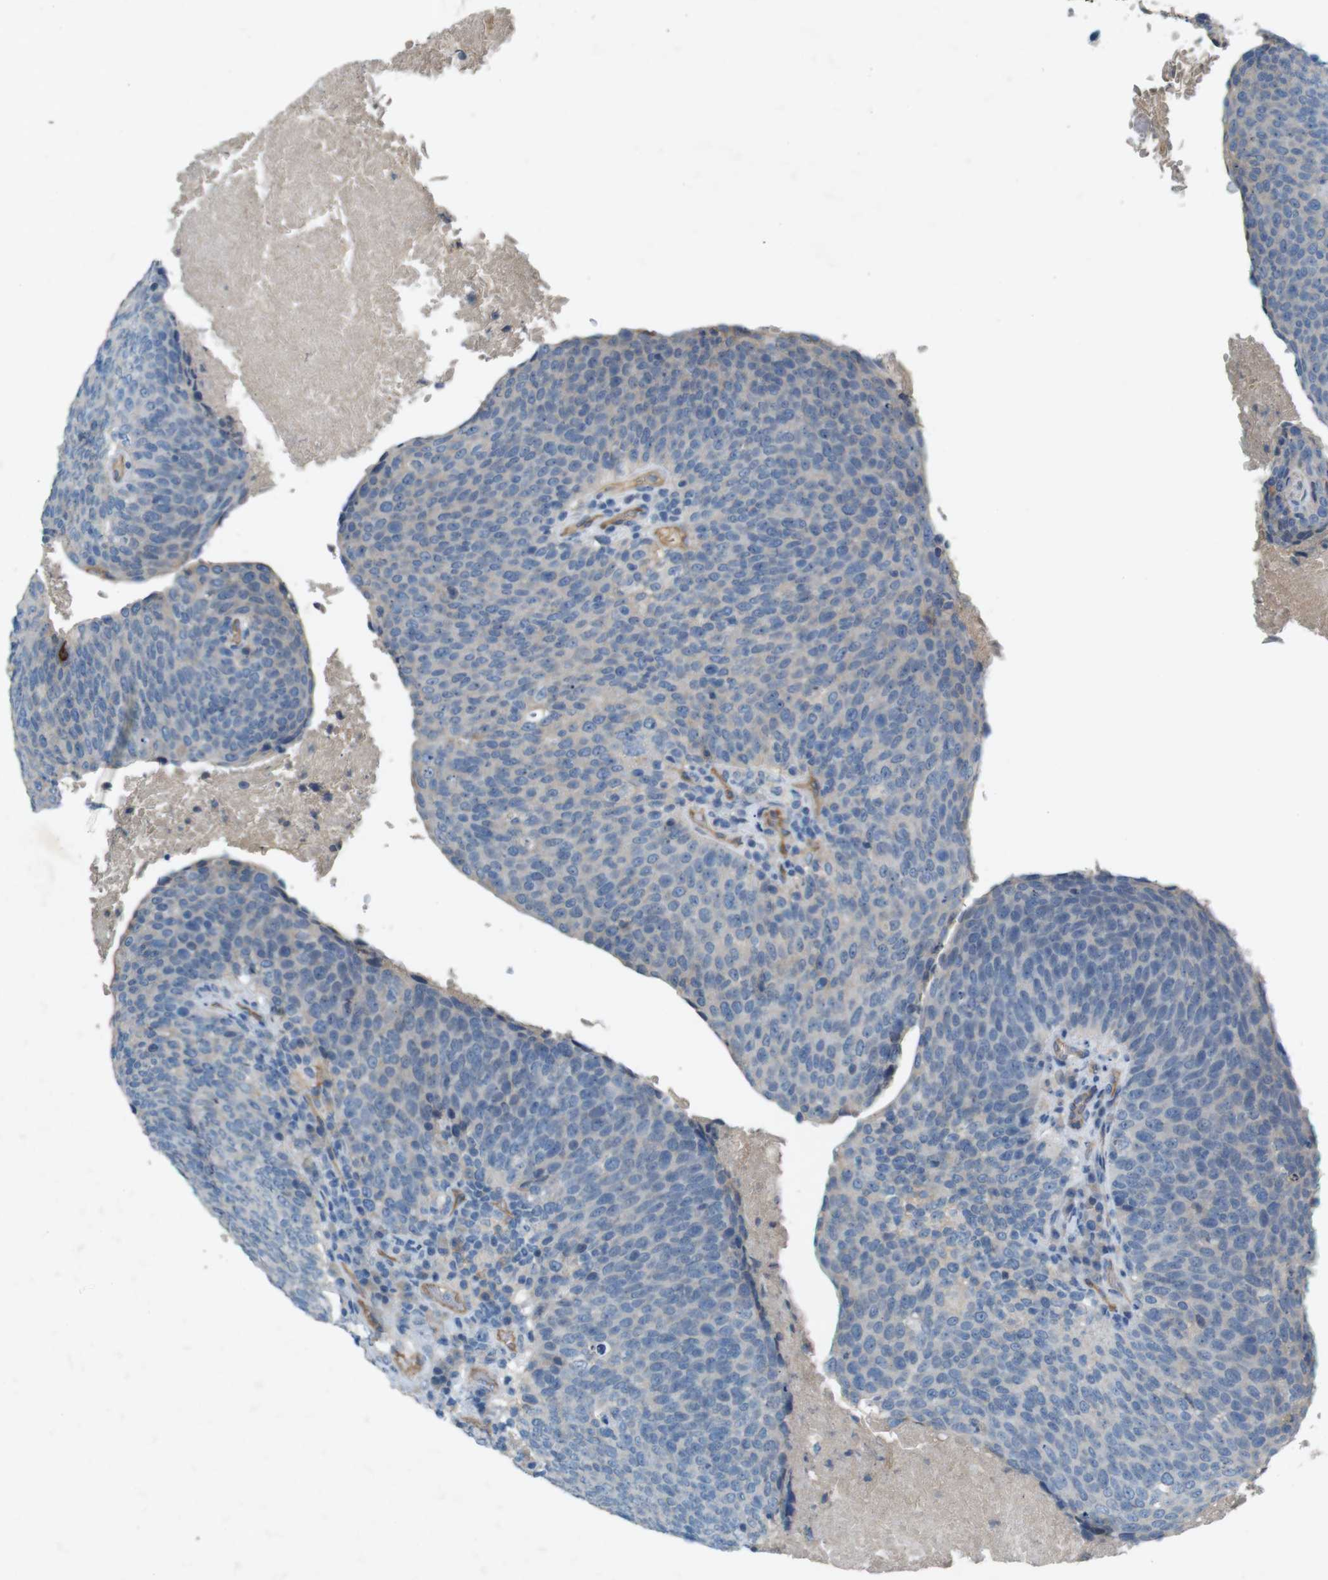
{"staining": {"intensity": "negative", "quantity": "none", "location": "none"}, "tissue": "head and neck cancer", "cell_type": "Tumor cells", "image_type": "cancer", "snomed": [{"axis": "morphology", "description": "Squamous cell carcinoma, NOS"}, {"axis": "morphology", "description": "Squamous cell carcinoma, metastatic, NOS"}, {"axis": "topography", "description": "Lymph node"}, {"axis": "topography", "description": "Head-Neck"}], "caption": "This is an immunohistochemistry micrograph of head and neck cancer (squamous cell carcinoma). There is no positivity in tumor cells.", "gene": "PVR", "patient": {"sex": "male", "age": 62}}